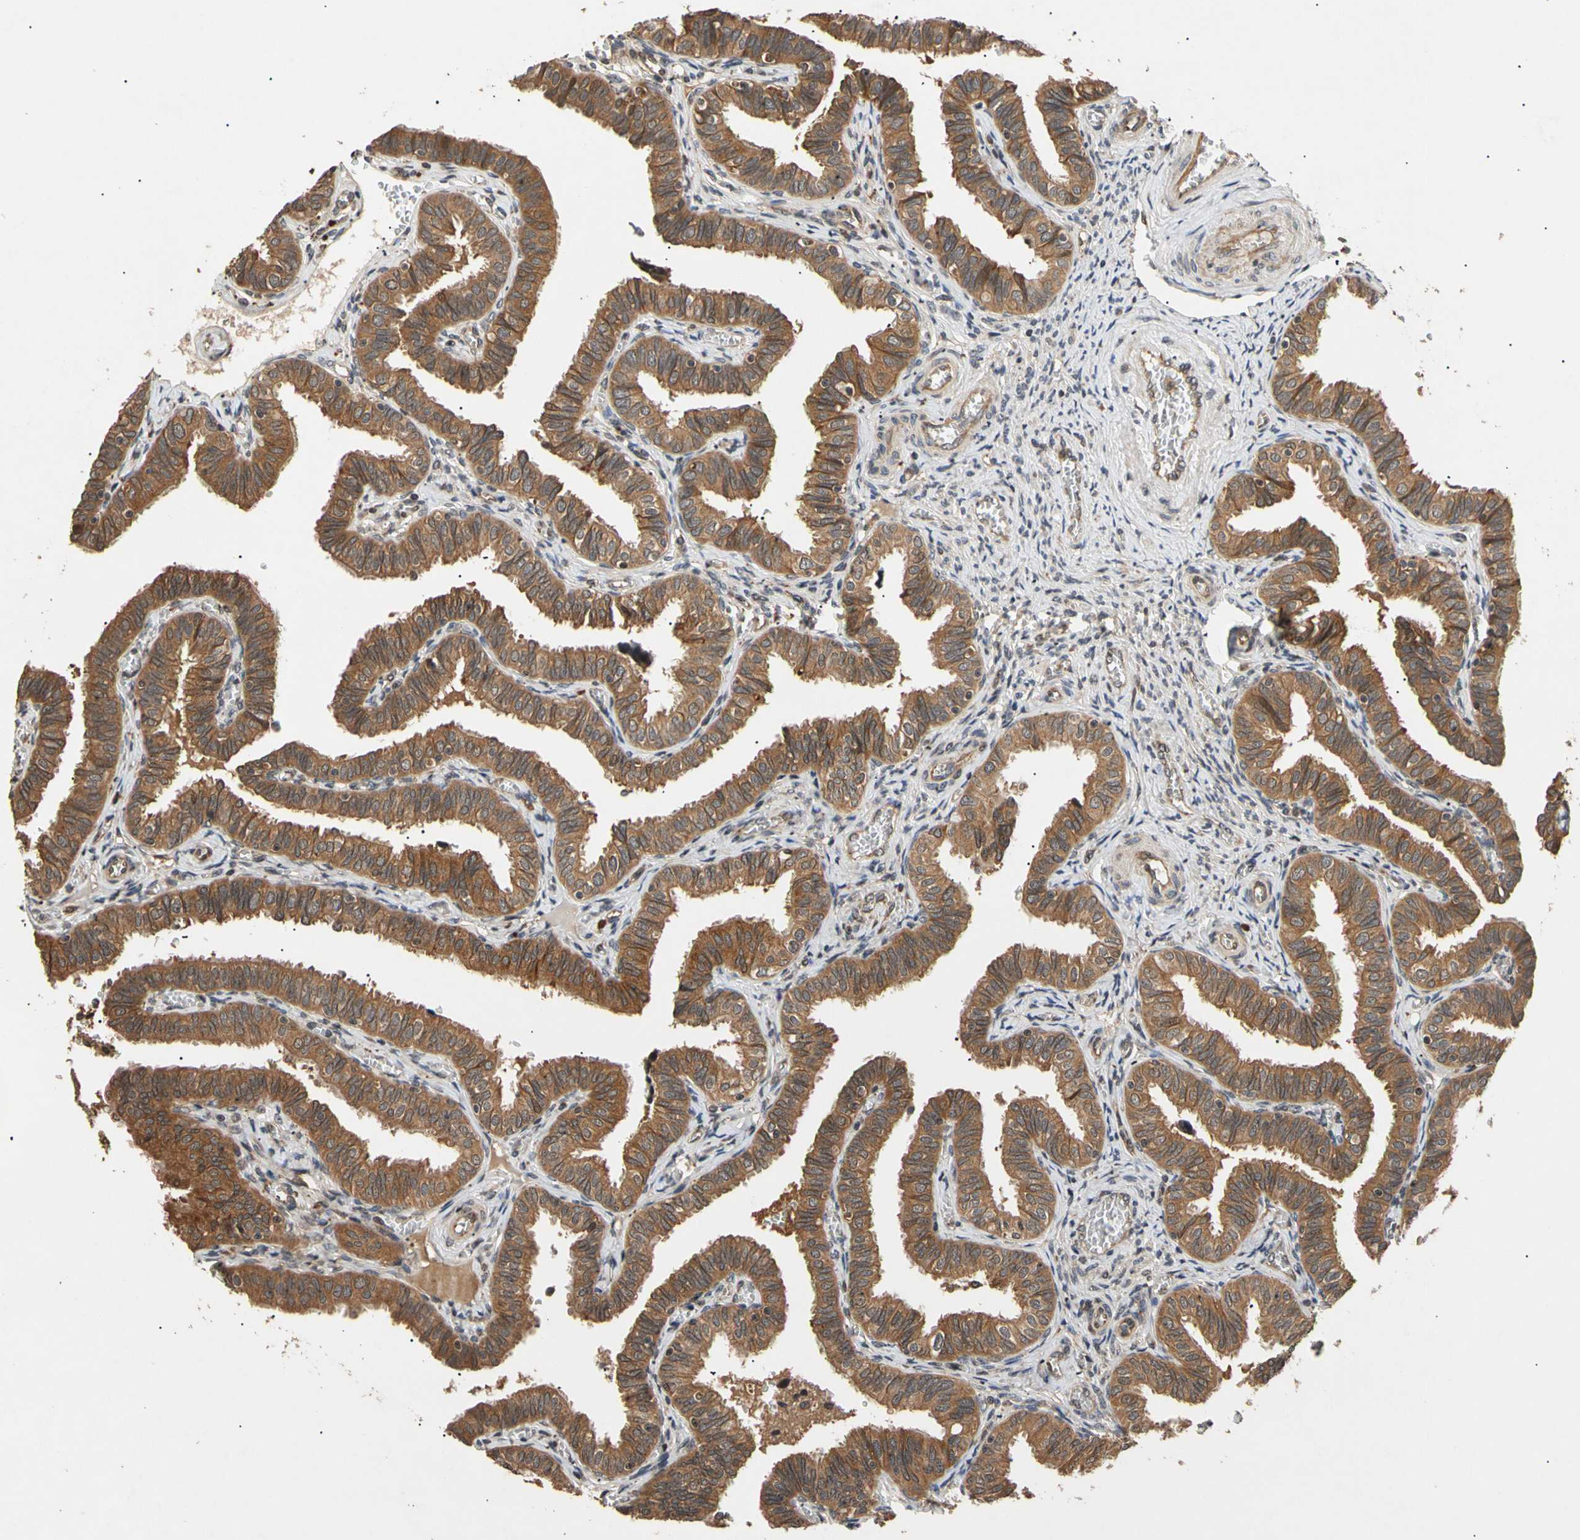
{"staining": {"intensity": "strong", "quantity": ">75%", "location": "cytoplasmic/membranous"}, "tissue": "fallopian tube", "cell_type": "Glandular cells", "image_type": "normal", "snomed": [{"axis": "morphology", "description": "Normal tissue, NOS"}, {"axis": "topography", "description": "Fallopian tube"}], "caption": "Immunohistochemistry micrograph of benign fallopian tube stained for a protein (brown), which exhibits high levels of strong cytoplasmic/membranous expression in about >75% of glandular cells.", "gene": "MRPS22", "patient": {"sex": "female", "age": 46}}